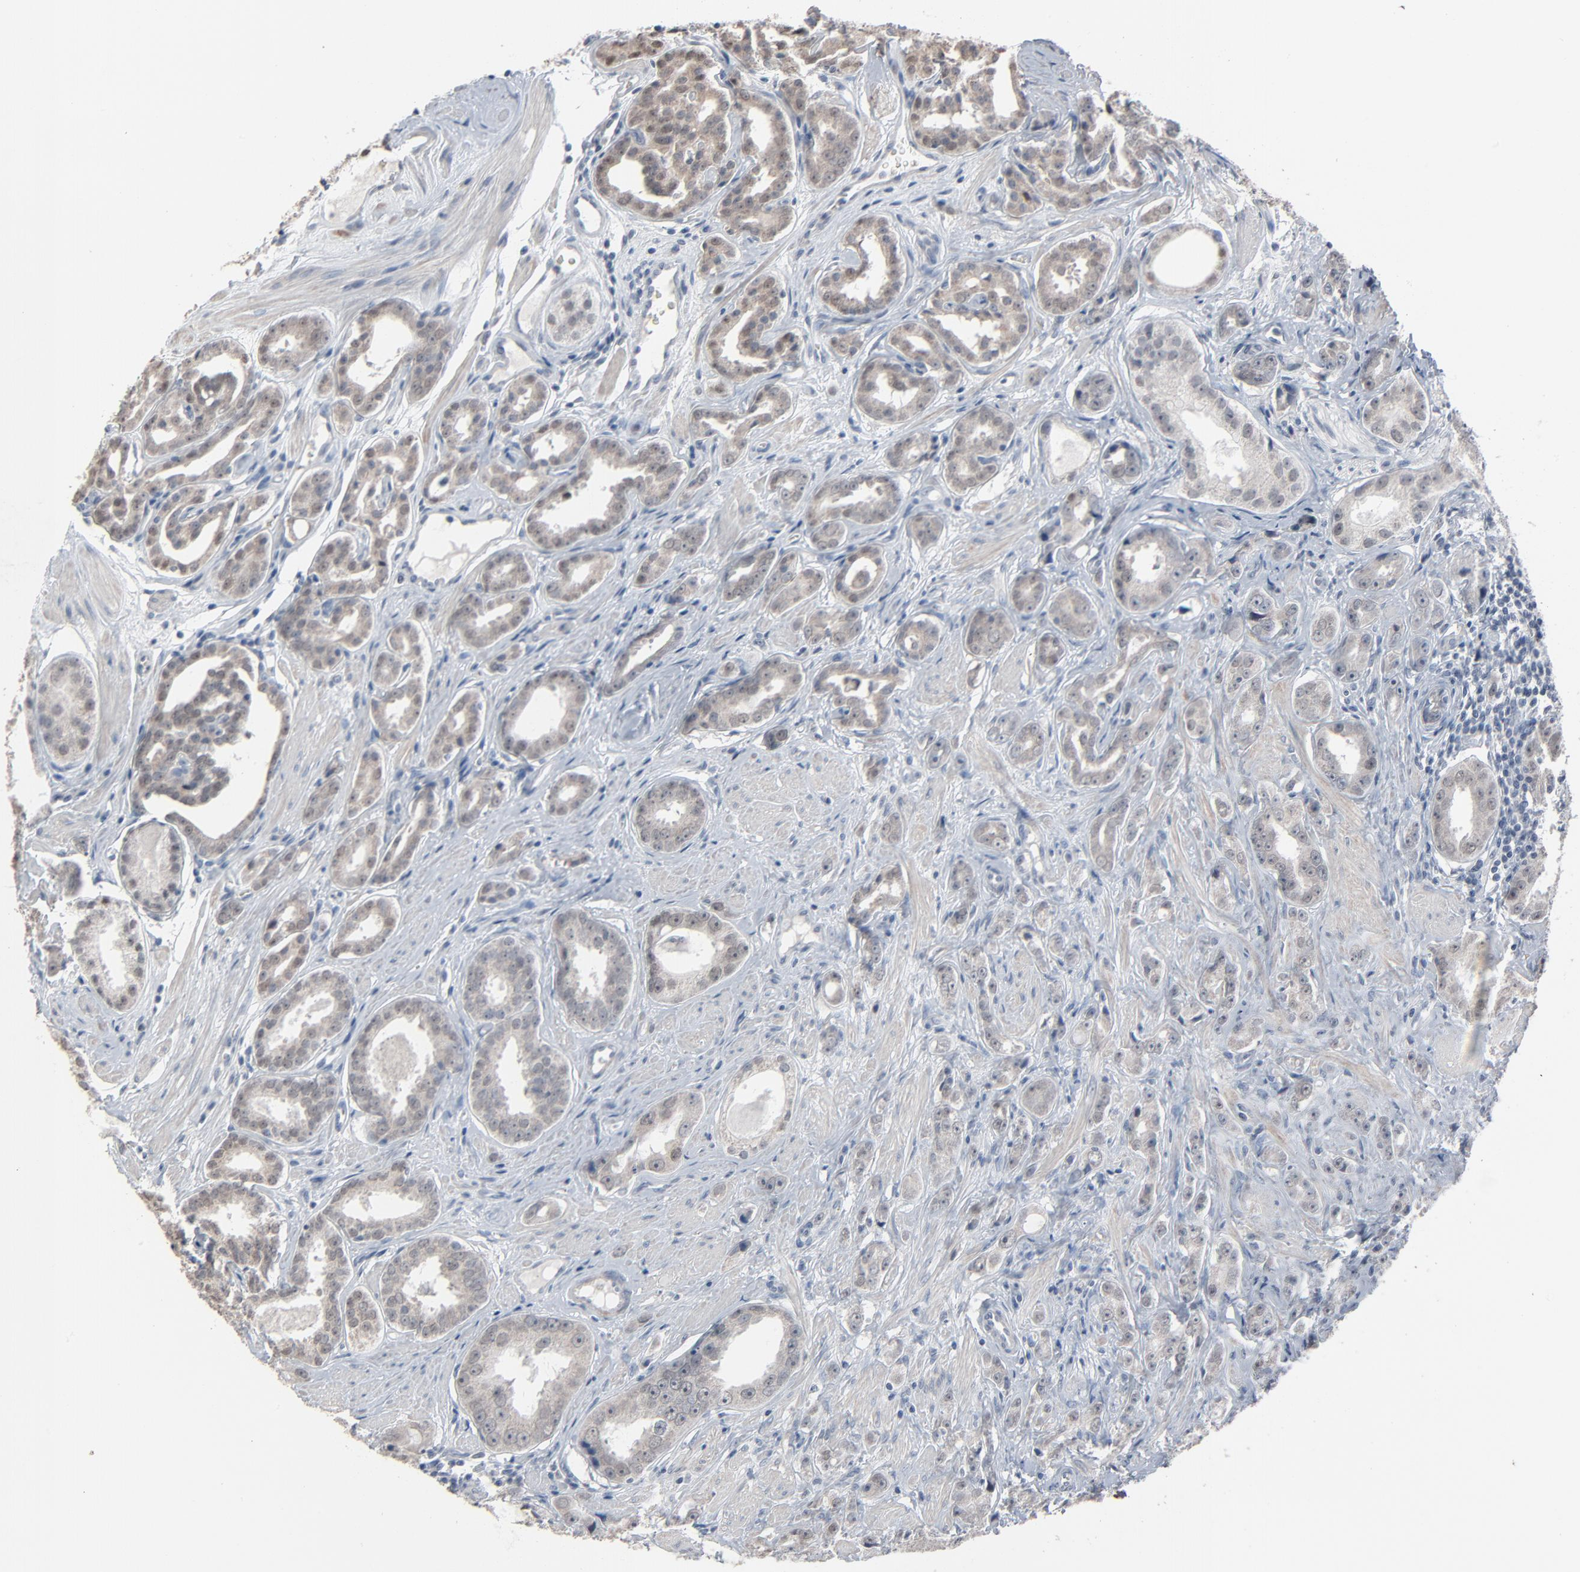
{"staining": {"intensity": "moderate", "quantity": ">75%", "location": "cytoplasmic/membranous,nuclear"}, "tissue": "prostate cancer", "cell_type": "Tumor cells", "image_type": "cancer", "snomed": [{"axis": "morphology", "description": "Adenocarcinoma, Medium grade"}, {"axis": "topography", "description": "Prostate"}], "caption": "This image shows immunohistochemistry (IHC) staining of human adenocarcinoma (medium-grade) (prostate), with medium moderate cytoplasmic/membranous and nuclear expression in about >75% of tumor cells.", "gene": "SAGE1", "patient": {"sex": "male", "age": 53}}